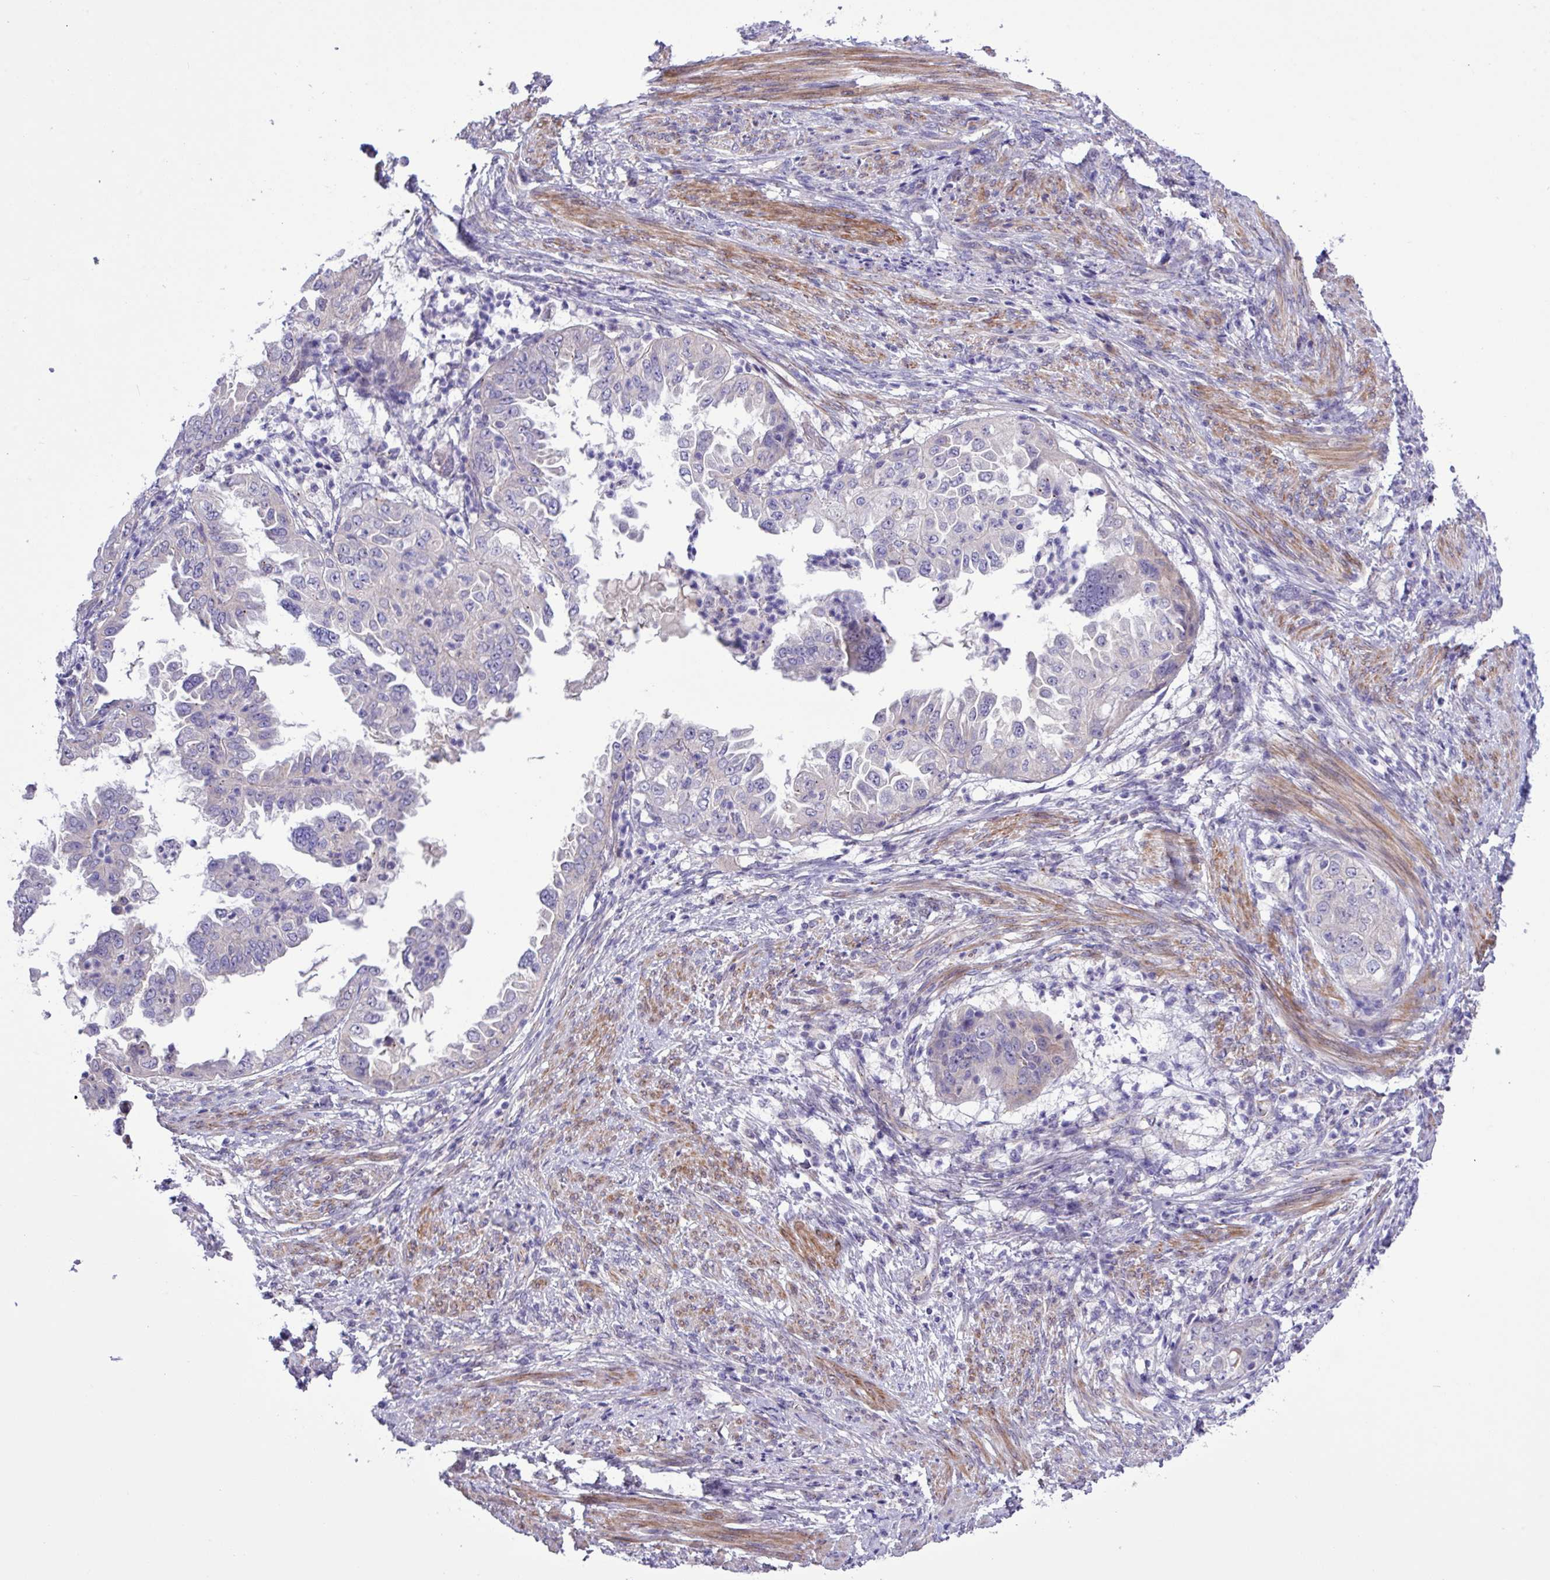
{"staining": {"intensity": "negative", "quantity": "none", "location": "none"}, "tissue": "endometrial cancer", "cell_type": "Tumor cells", "image_type": "cancer", "snomed": [{"axis": "morphology", "description": "Adenocarcinoma, NOS"}, {"axis": "topography", "description": "Endometrium"}], "caption": "Tumor cells are negative for brown protein staining in endometrial adenocarcinoma.", "gene": "SPINK8", "patient": {"sex": "female", "age": 85}}